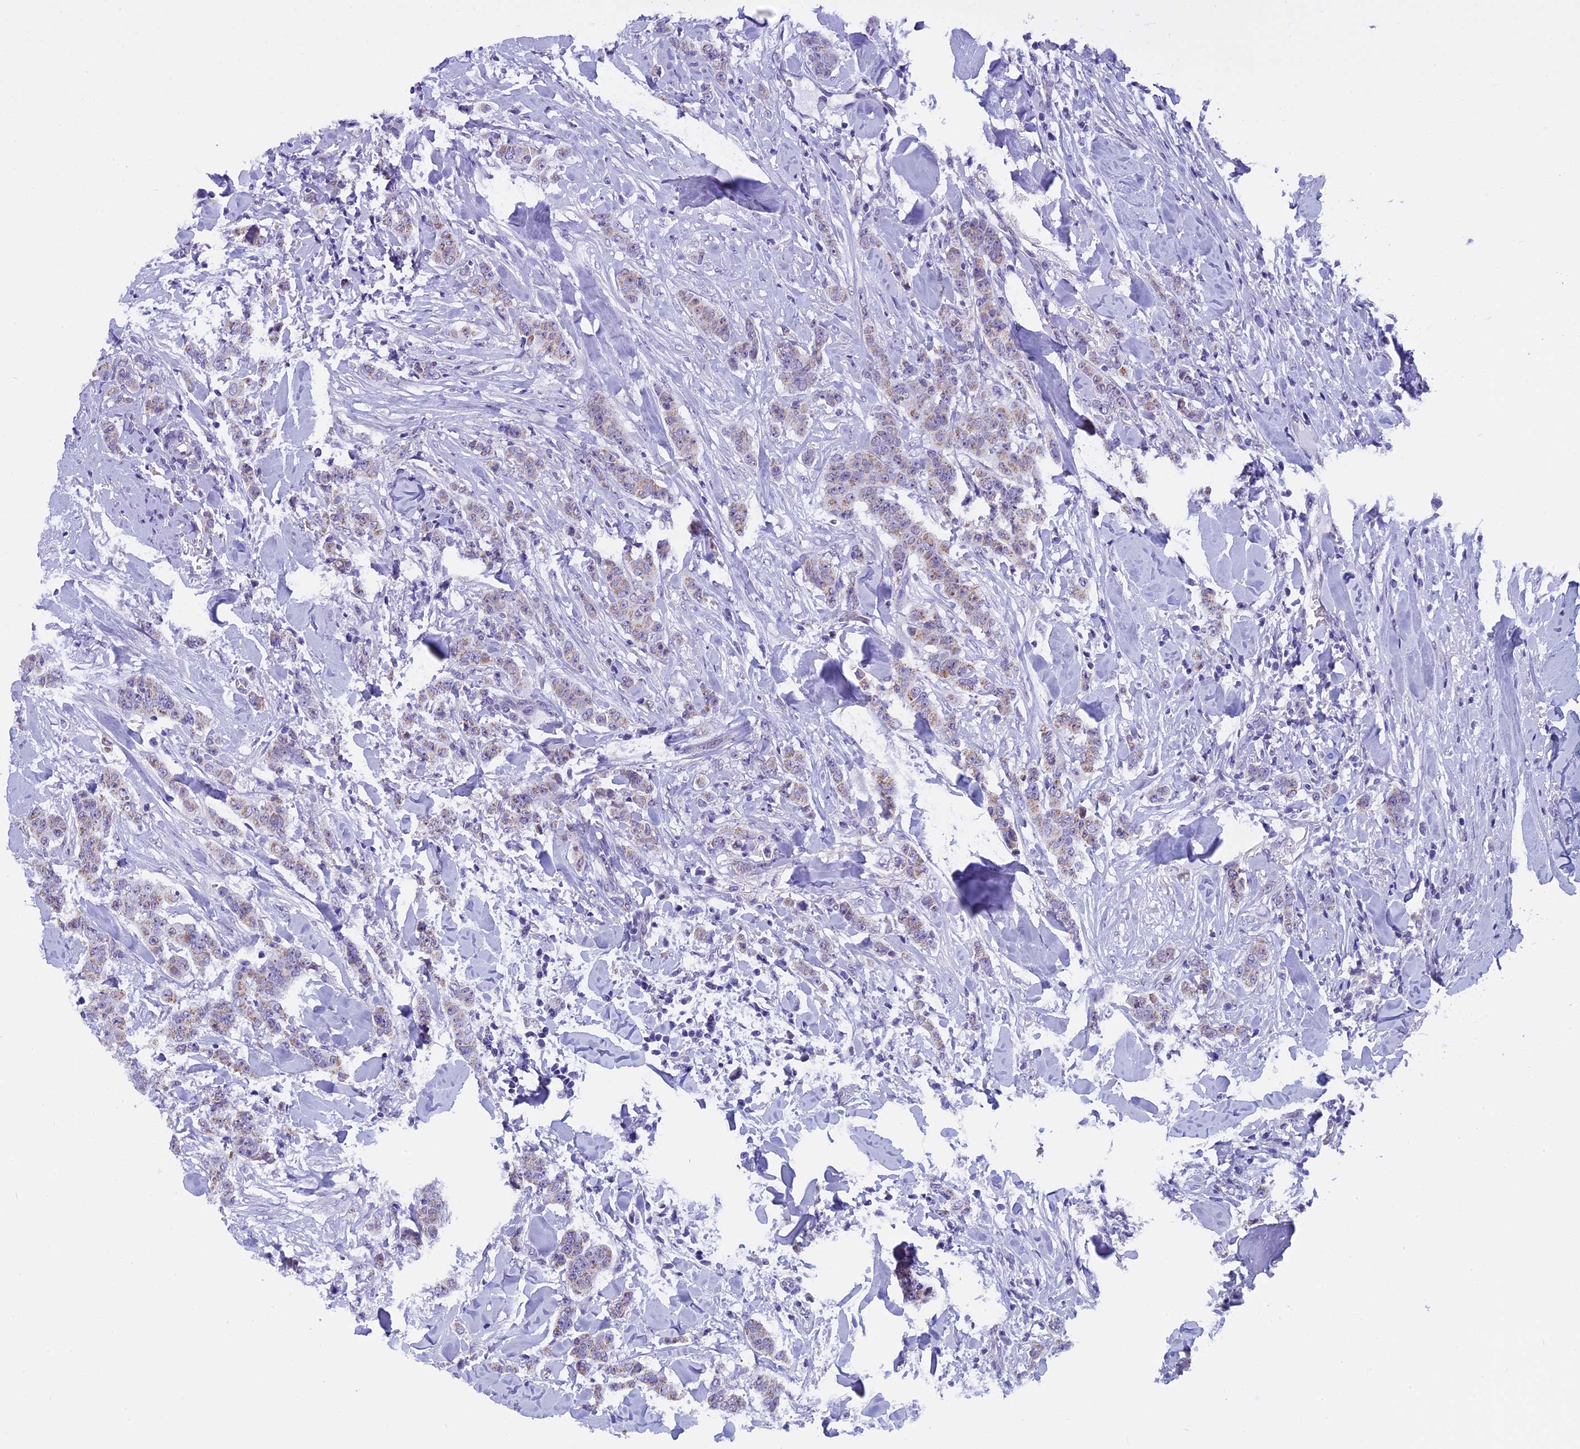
{"staining": {"intensity": "weak", "quantity": "25%-75%", "location": "cytoplasmic/membranous"}, "tissue": "breast cancer", "cell_type": "Tumor cells", "image_type": "cancer", "snomed": [{"axis": "morphology", "description": "Duct carcinoma"}, {"axis": "topography", "description": "Breast"}], "caption": "Protein analysis of breast cancer (intraductal carcinoma) tissue shows weak cytoplasmic/membranous expression in approximately 25%-75% of tumor cells.", "gene": "ZNF317", "patient": {"sex": "female", "age": 40}}